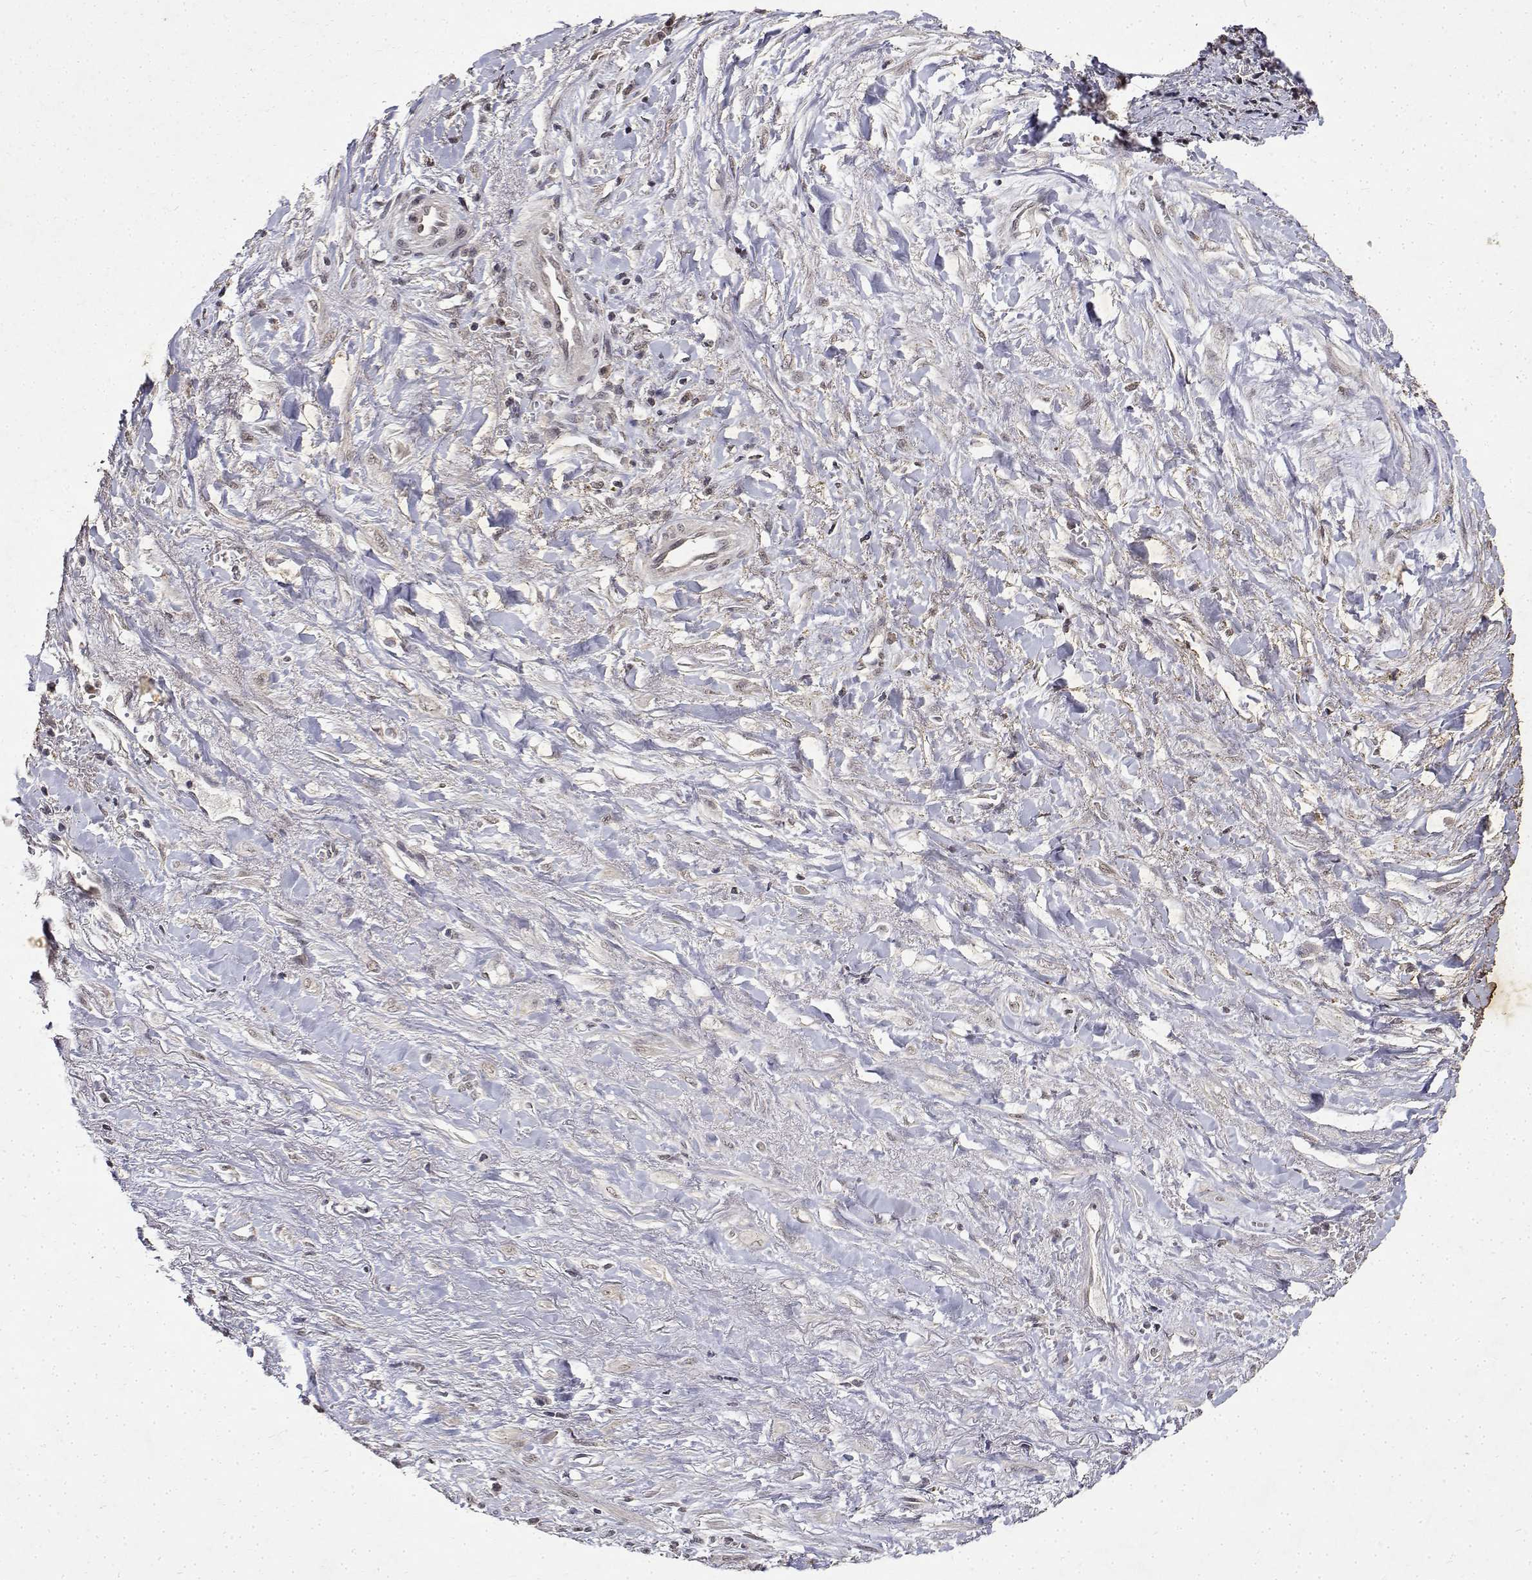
{"staining": {"intensity": "negative", "quantity": "none", "location": "none"}, "tissue": "liver cancer", "cell_type": "Tumor cells", "image_type": "cancer", "snomed": [{"axis": "morphology", "description": "Cholangiocarcinoma"}, {"axis": "topography", "description": "Liver"}], "caption": "Immunohistochemistry (IHC) image of human cholangiocarcinoma (liver) stained for a protein (brown), which displays no positivity in tumor cells.", "gene": "BDNF", "patient": {"sex": "female", "age": 79}}